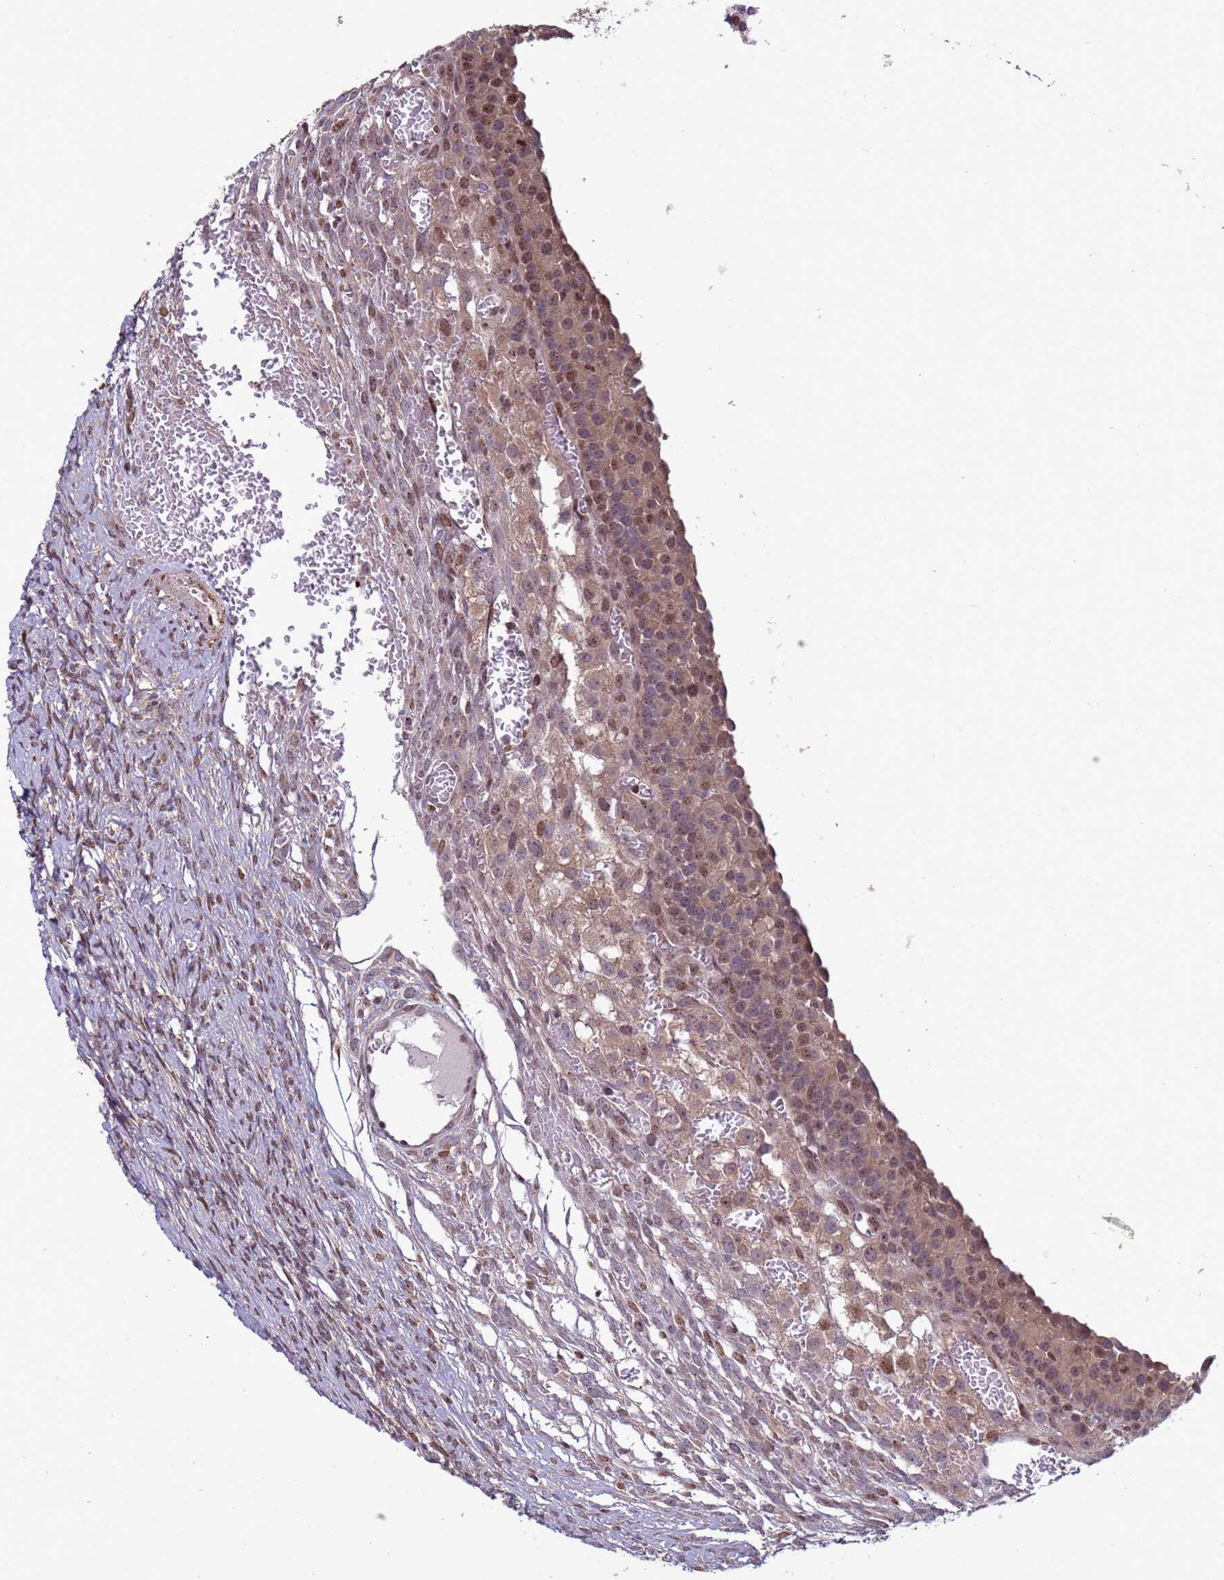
{"staining": {"intensity": "moderate", "quantity": "<25%", "location": "cytoplasmic/membranous"}, "tissue": "ovary", "cell_type": "Follicle cells", "image_type": "normal", "snomed": [{"axis": "morphology", "description": "Normal tissue, NOS"}, {"axis": "topography", "description": "Ovary"}], "caption": "Approximately <25% of follicle cells in benign ovary exhibit moderate cytoplasmic/membranous protein positivity as visualized by brown immunohistochemical staining.", "gene": "HGH1", "patient": {"sex": "female", "age": 39}}